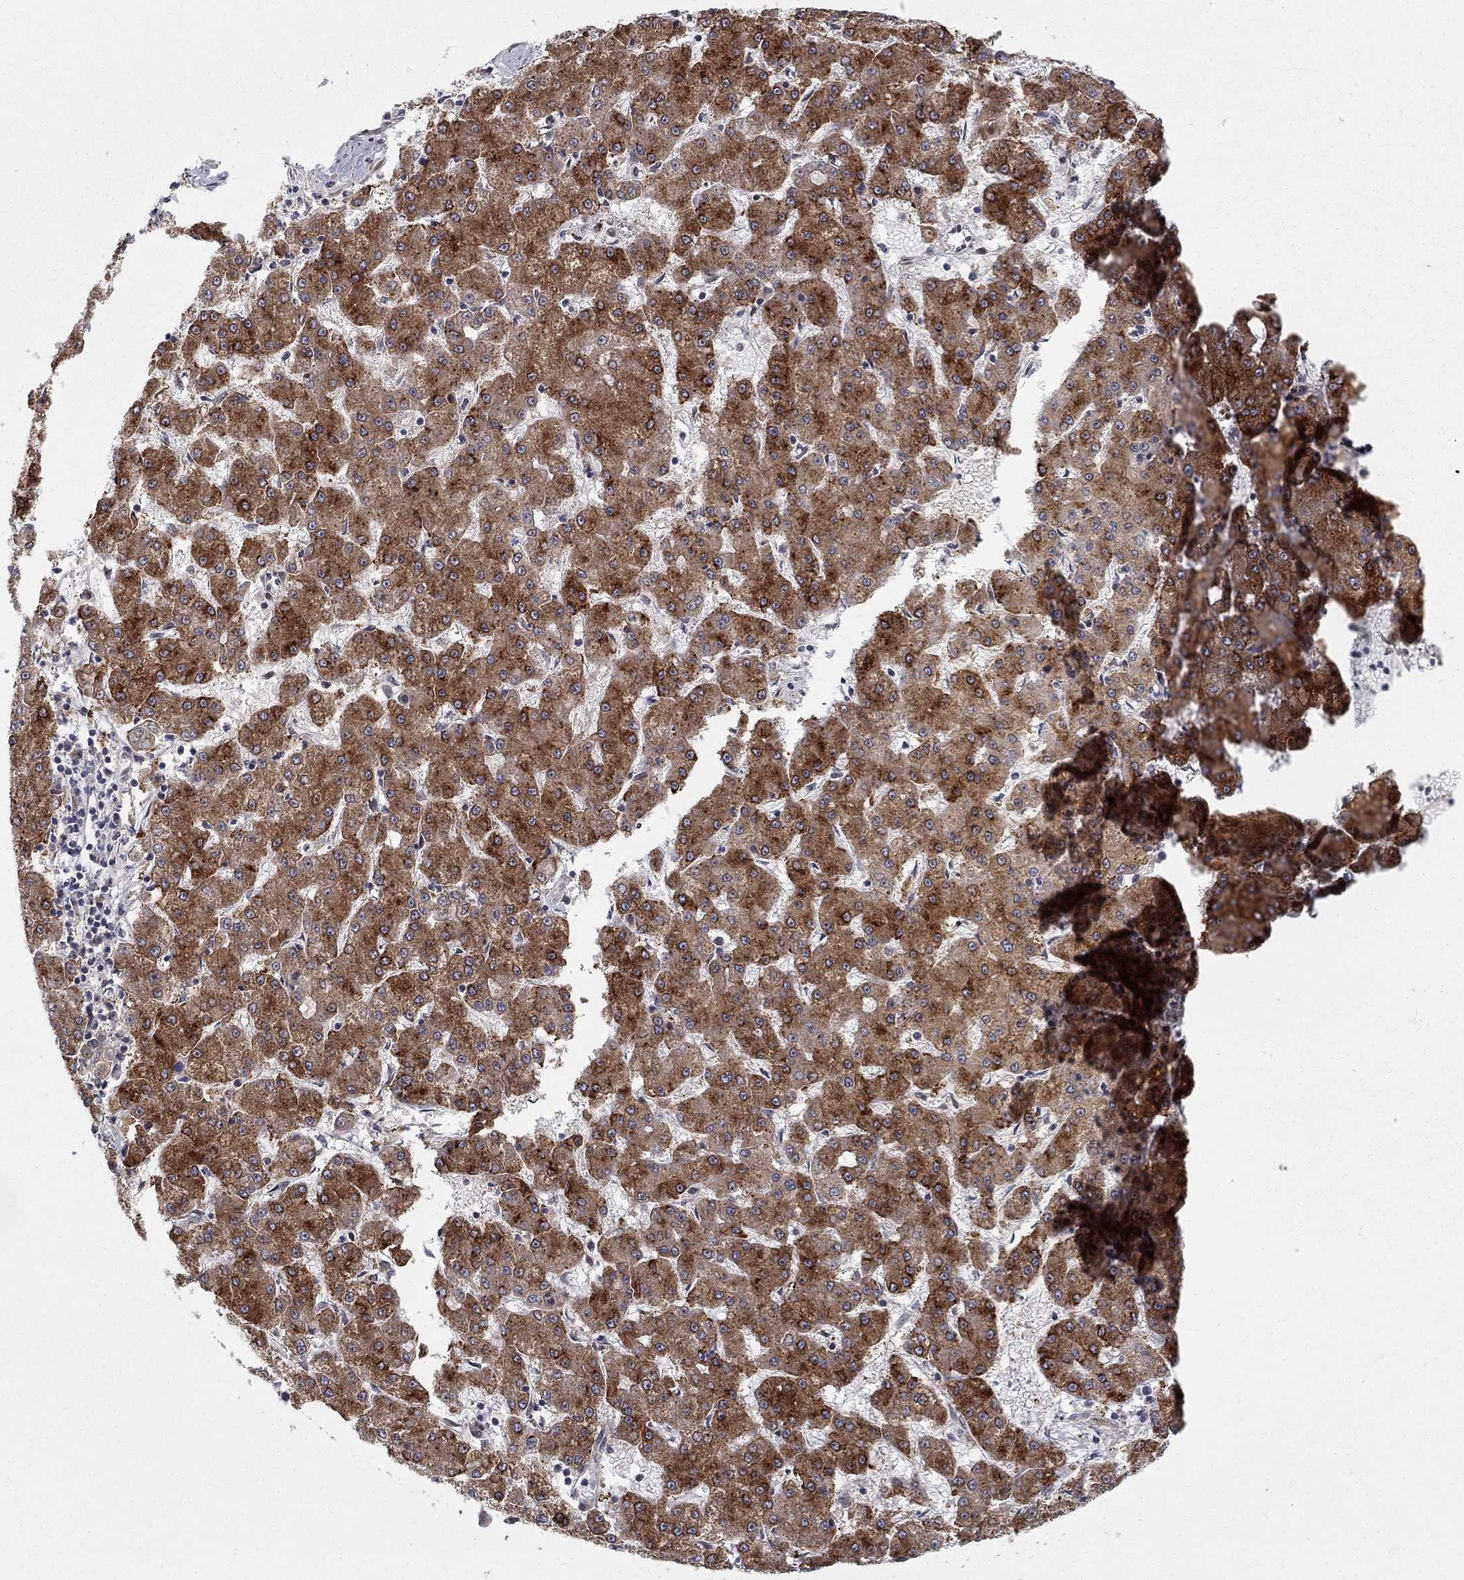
{"staining": {"intensity": "moderate", "quantity": ">75%", "location": "cytoplasmic/membranous"}, "tissue": "liver cancer", "cell_type": "Tumor cells", "image_type": "cancer", "snomed": [{"axis": "morphology", "description": "Carcinoma, Hepatocellular, NOS"}, {"axis": "topography", "description": "Liver"}], "caption": "Protein expression by immunohistochemistry (IHC) shows moderate cytoplasmic/membranous expression in approximately >75% of tumor cells in liver cancer. (DAB = brown stain, brightfield microscopy at high magnification).", "gene": "WDR19", "patient": {"sex": "male", "age": 73}}